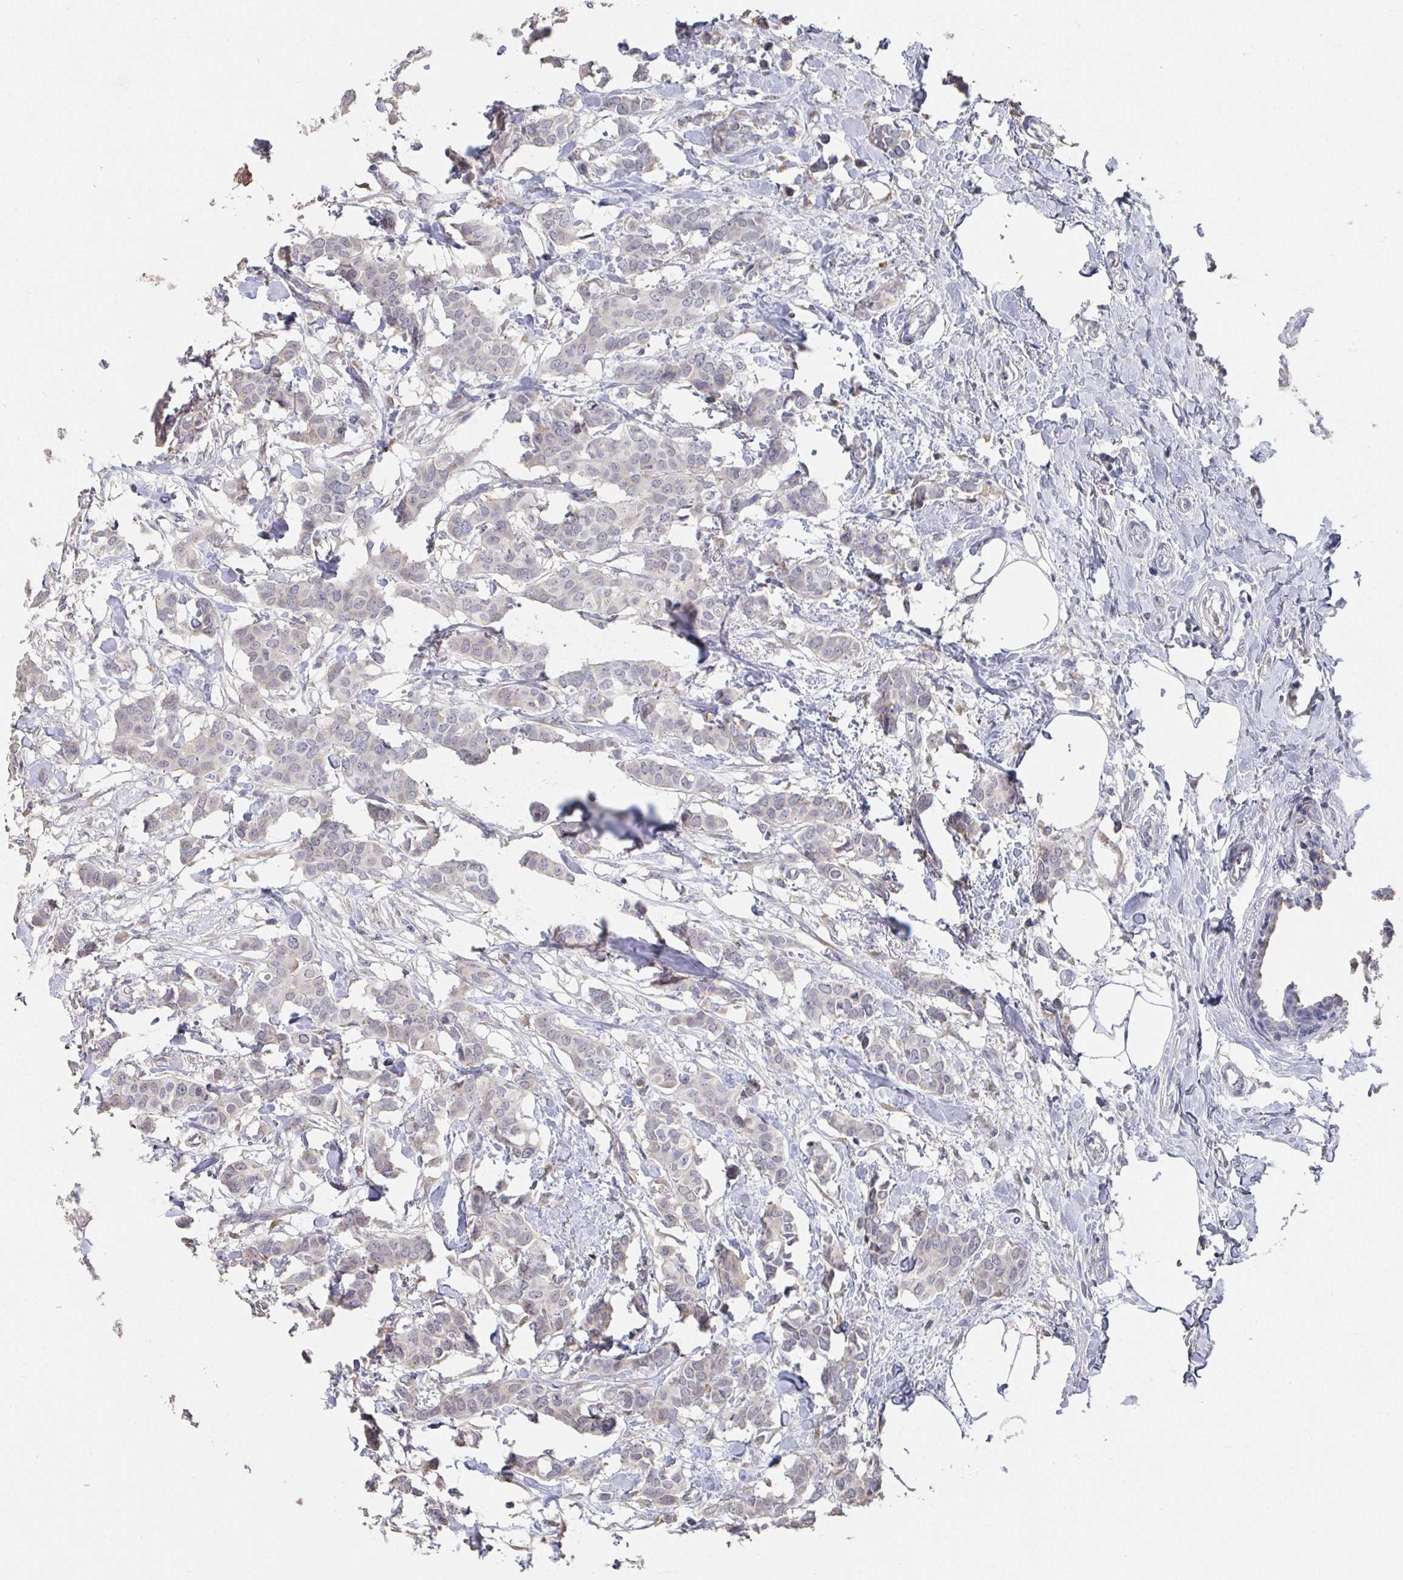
{"staining": {"intensity": "negative", "quantity": "none", "location": "none"}, "tissue": "breast cancer", "cell_type": "Tumor cells", "image_type": "cancer", "snomed": [{"axis": "morphology", "description": "Duct carcinoma"}, {"axis": "topography", "description": "Breast"}], "caption": "DAB immunohistochemical staining of human infiltrating ductal carcinoma (breast) demonstrates no significant staining in tumor cells.", "gene": "TAS2R39", "patient": {"sex": "female", "age": 62}}